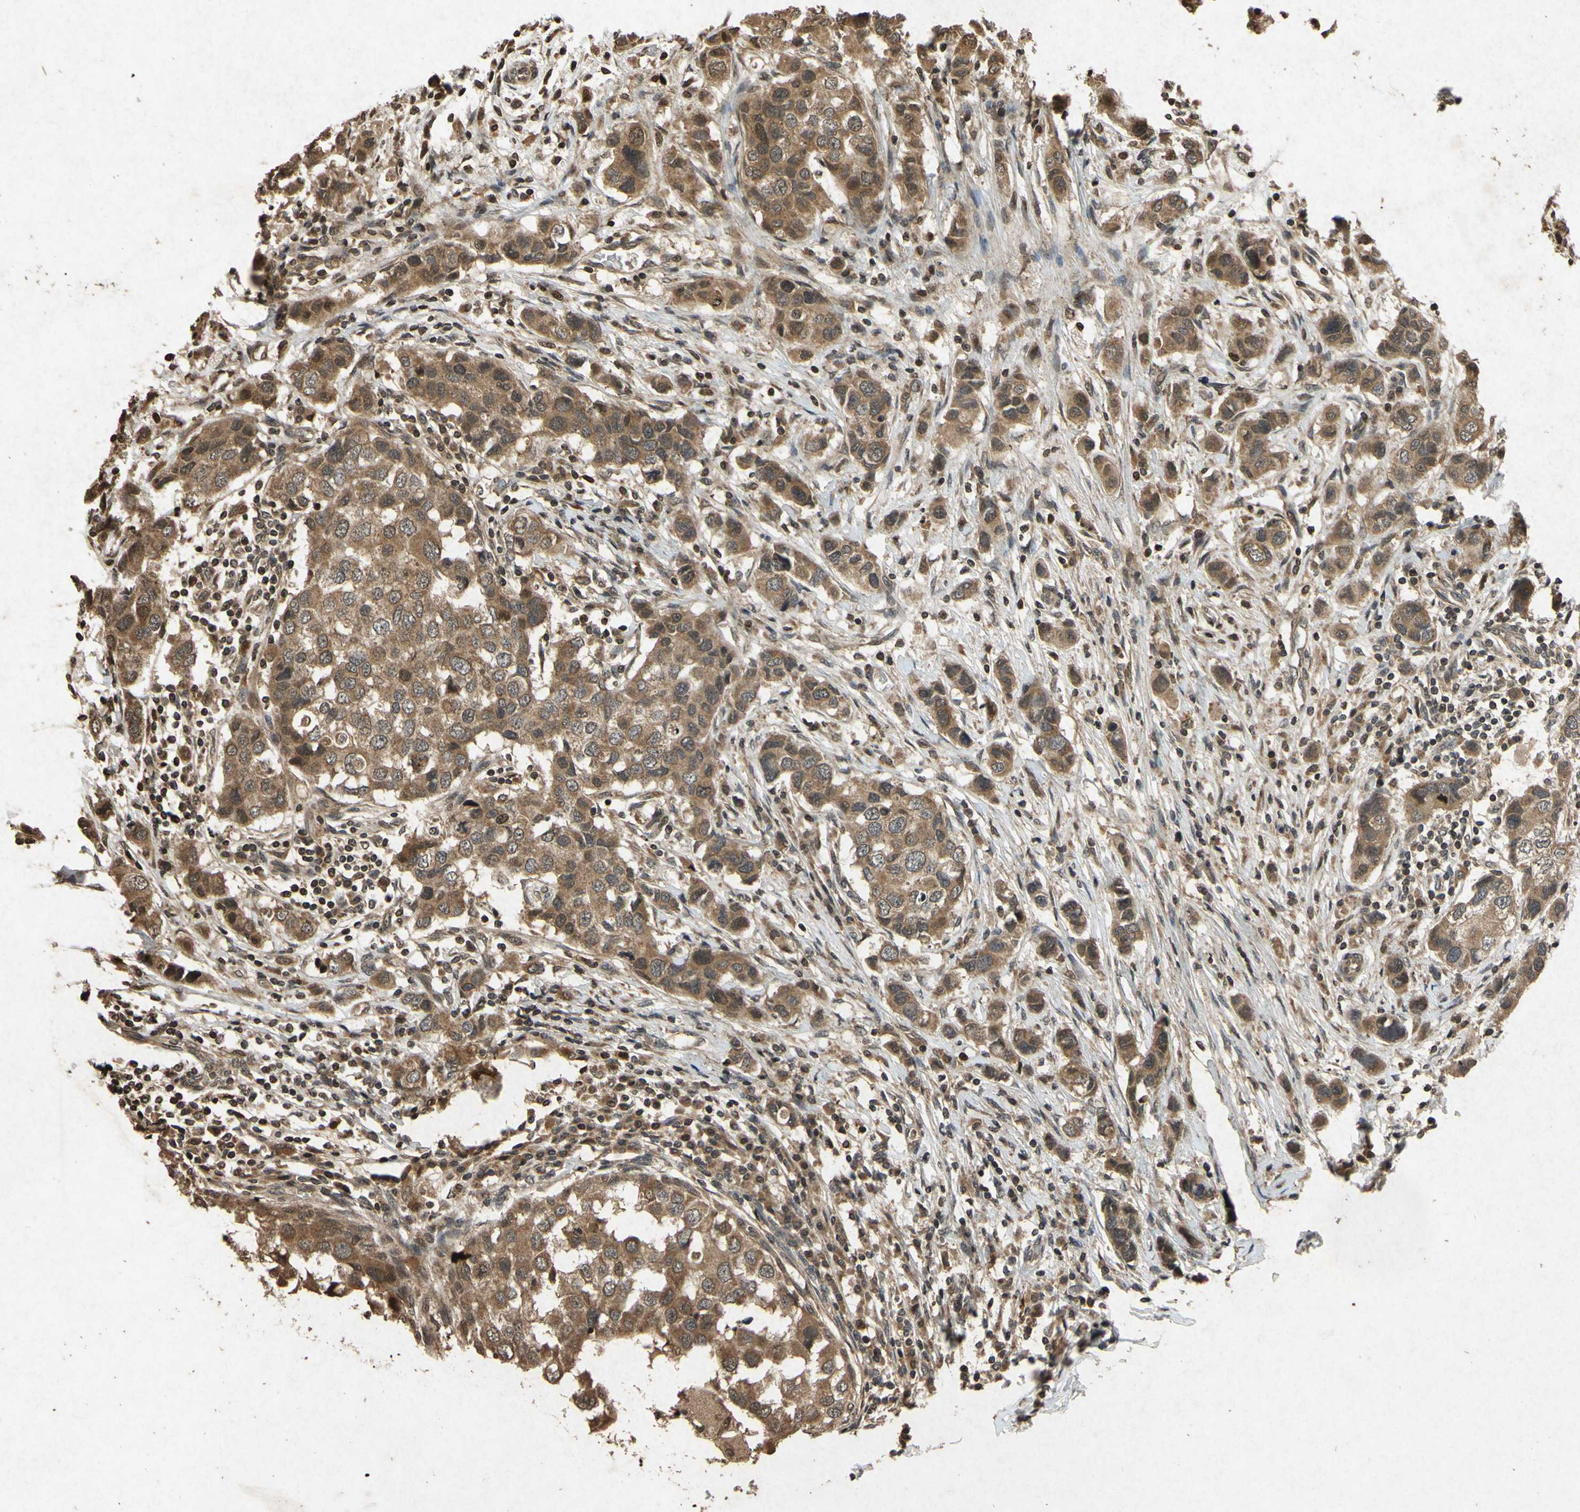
{"staining": {"intensity": "moderate", "quantity": ">75%", "location": "cytoplasmic/membranous"}, "tissue": "breast cancer", "cell_type": "Tumor cells", "image_type": "cancer", "snomed": [{"axis": "morphology", "description": "Normal tissue, NOS"}, {"axis": "morphology", "description": "Duct carcinoma"}, {"axis": "topography", "description": "Breast"}], "caption": "Protein expression analysis of human invasive ductal carcinoma (breast) reveals moderate cytoplasmic/membranous expression in about >75% of tumor cells.", "gene": "ATP6V1H", "patient": {"sex": "female", "age": 50}}